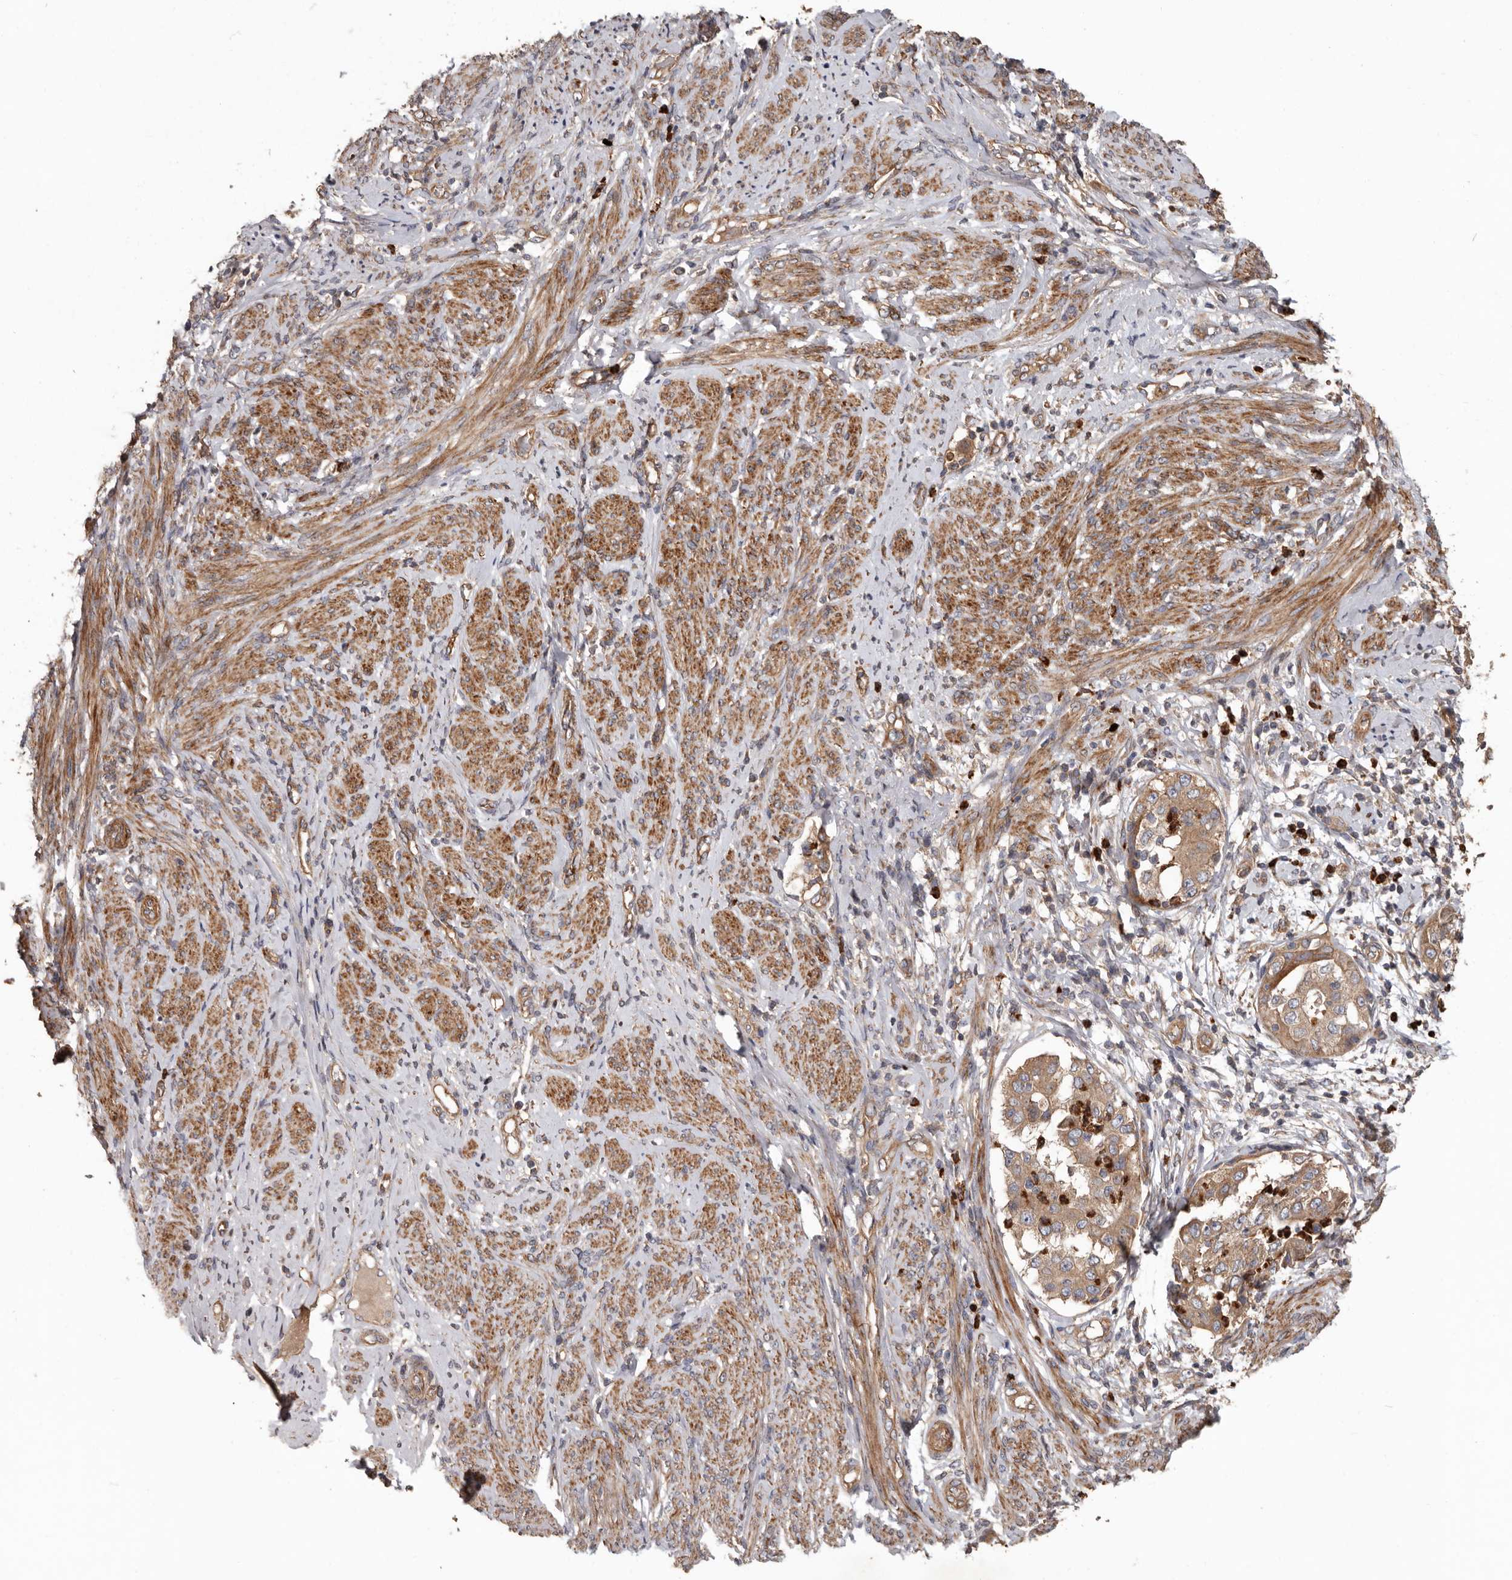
{"staining": {"intensity": "weak", "quantity": ">75%", "location": "cytoplasmic/membranous"}, "tissue": "endometrial cancer", "cell_type": "Tumor cells", "image_type": "cancer", "snomed": [{"axis": "morphology", "description": "Adenocarcinoma, NOS"}, {"axis": "topography", "description": "Endometrium"}], "caption": "Brown immunohistochemical staining in human endometrial cancer (adenocarcinoma) shows weak cytoplasmic/membranous staining in approximately >75% of tumor cells.", "gene": "ARHGEF5", "patient": {"sex": "female", "age": 85}}